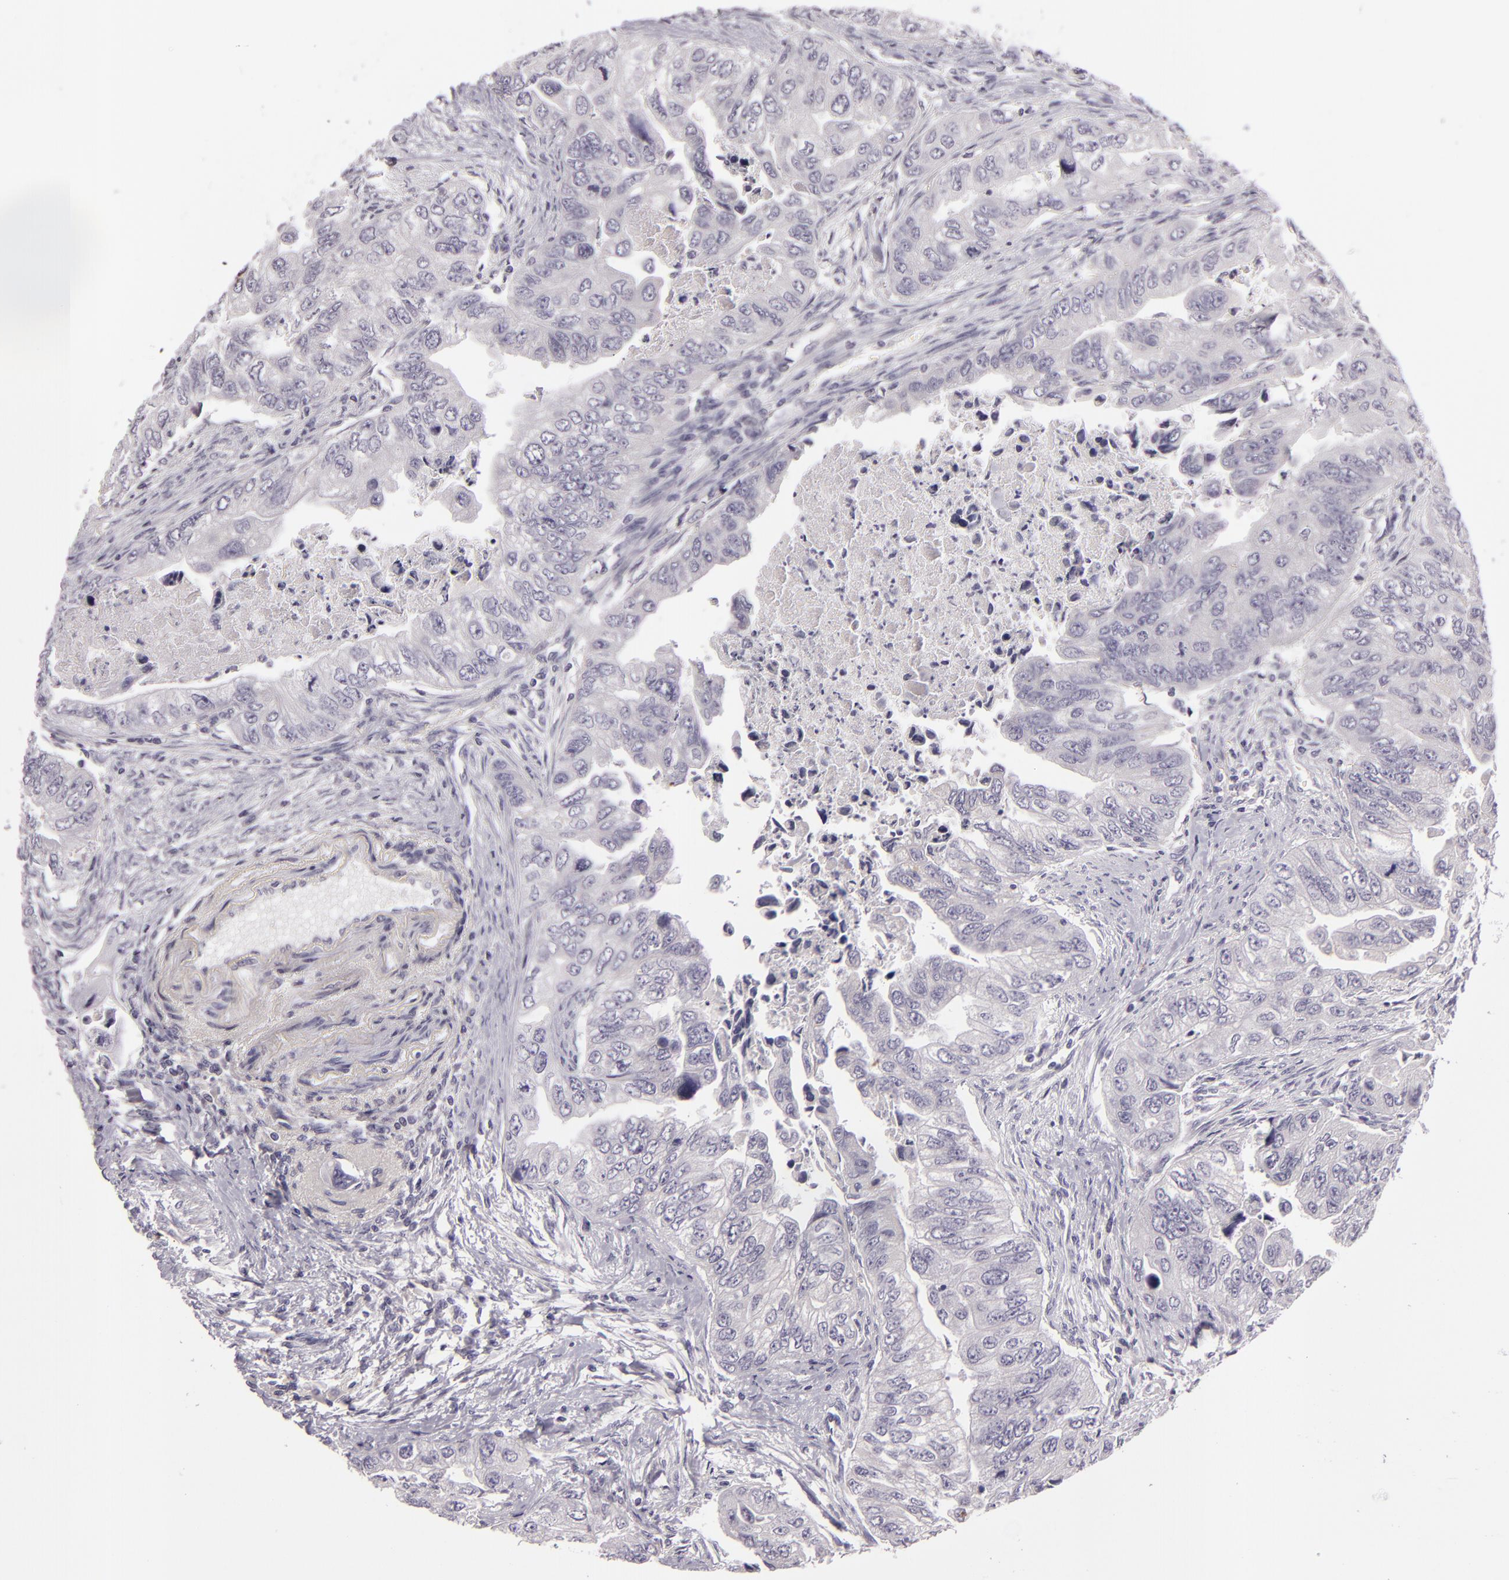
{"staining": {"intensity": "negative", "quantity": "none", "location": "none"}, "tissue": "colorectal cancer", "cell_type": "Tumor cells", "image_type": "cancer", "snomed": [{"axis": "morphology", "description": "Adenocarcinoma, NOS"}, {"axis": "topography", "description": "Colon"}], "caption": "High magnification brightfield microscopy of colorectal cancer stained with DAB (brown) and counterstained with hematoxylin (blue): tumor cells show no significant staining.", "gene": "EGFL6", "patient": {"sex": "female", "age": 11}}